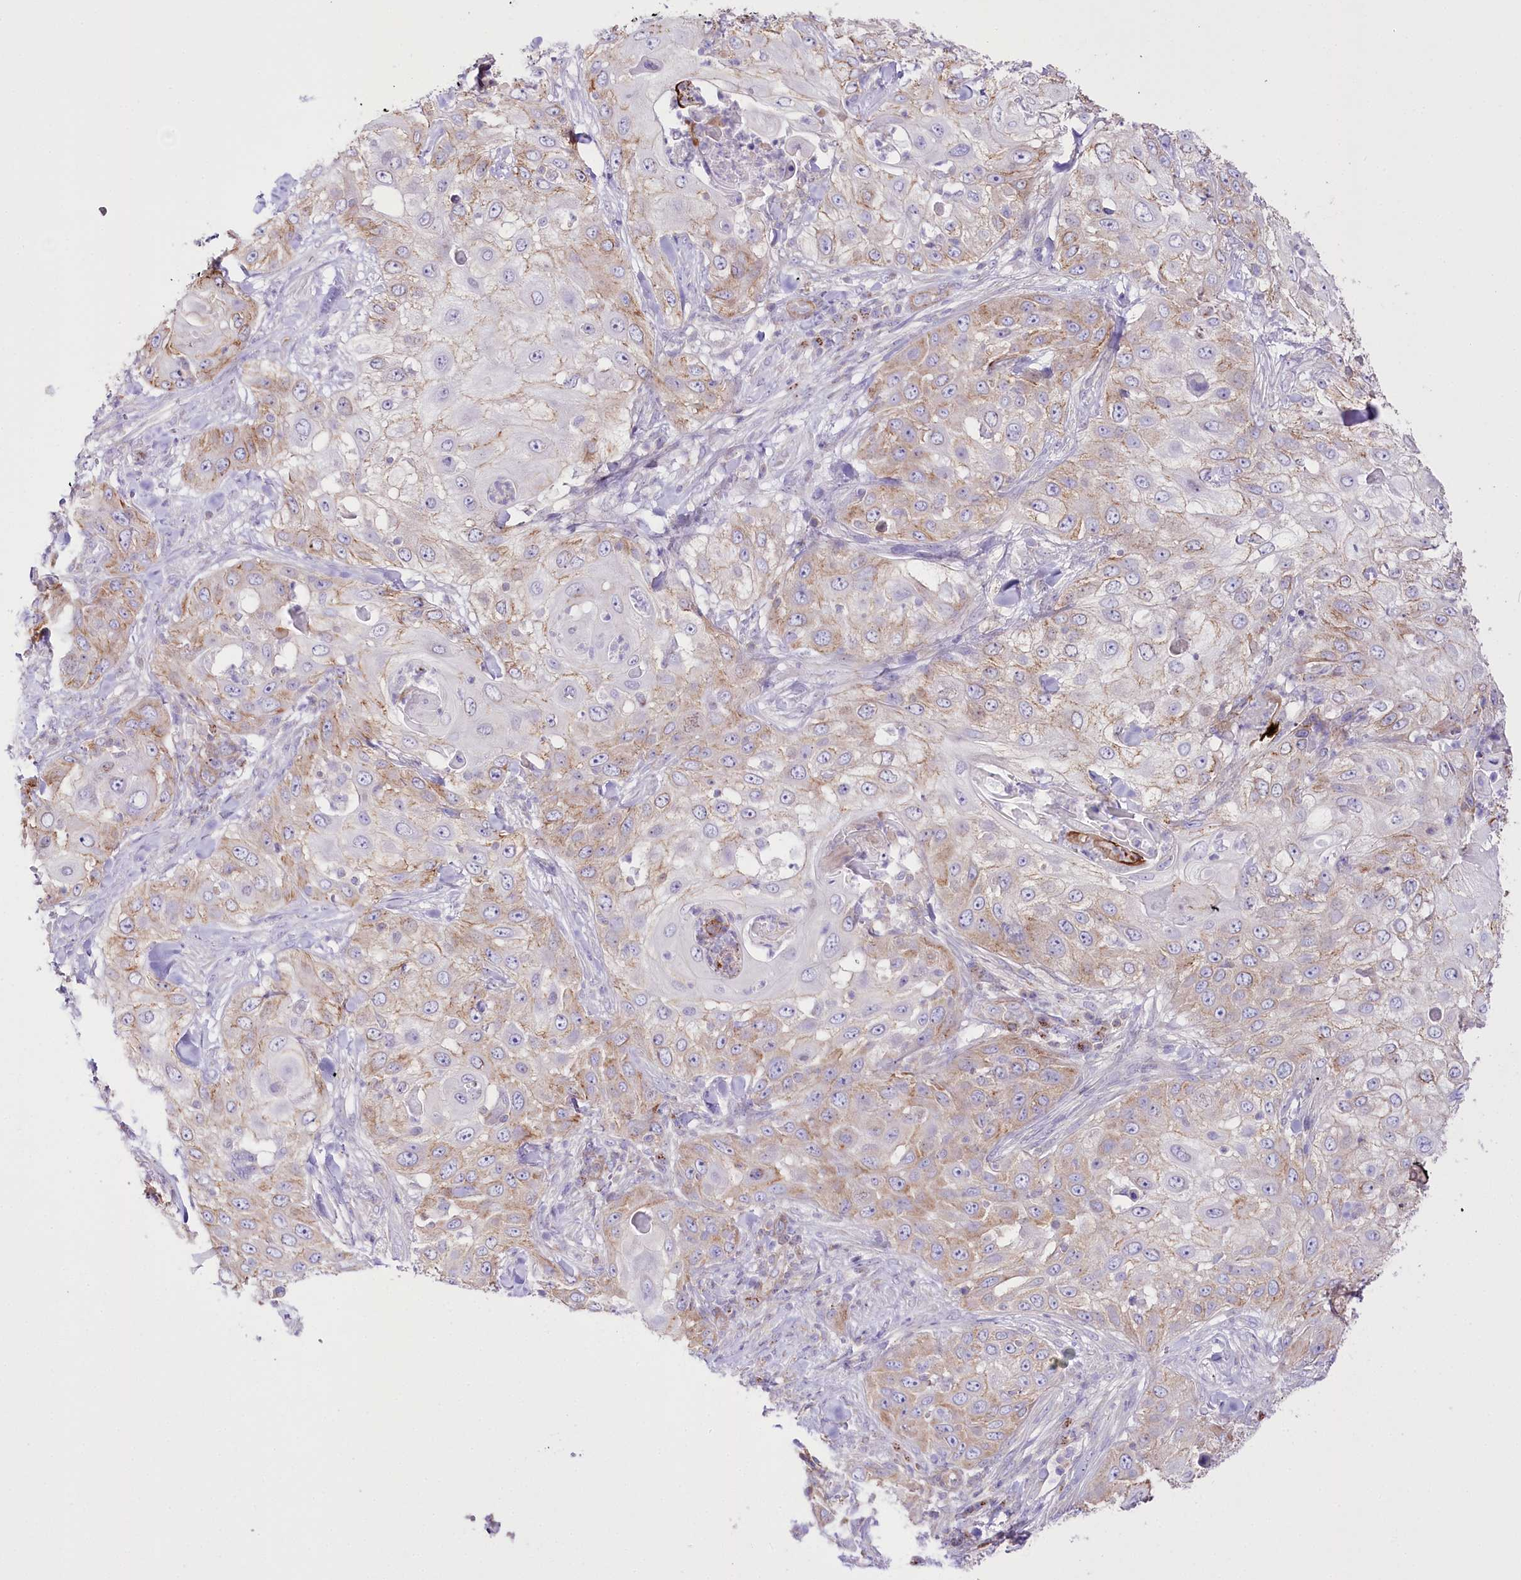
{"staining": {"intensity": "weak", "quantity": "25%-75%", "location": "cytoplasmic/membranous"}, "tissue": "skin cancer", "cell_type": "Tumor cells", "image_type": "cancer", "snomed": [{"axis": "morphology", "description": "Squamous cell carcinoma, NOS"}, {"axis": "topography", "description": "Skin"}], "caption": "Weak cytoplasmic/membranous expression for a protein is present in approximately 25%-75% of tumor cells of skin squamous cell carcinoma using immunohistochemistry.", "gene": "FAM216A", "patient": {"sex": "female", "age": 44}}